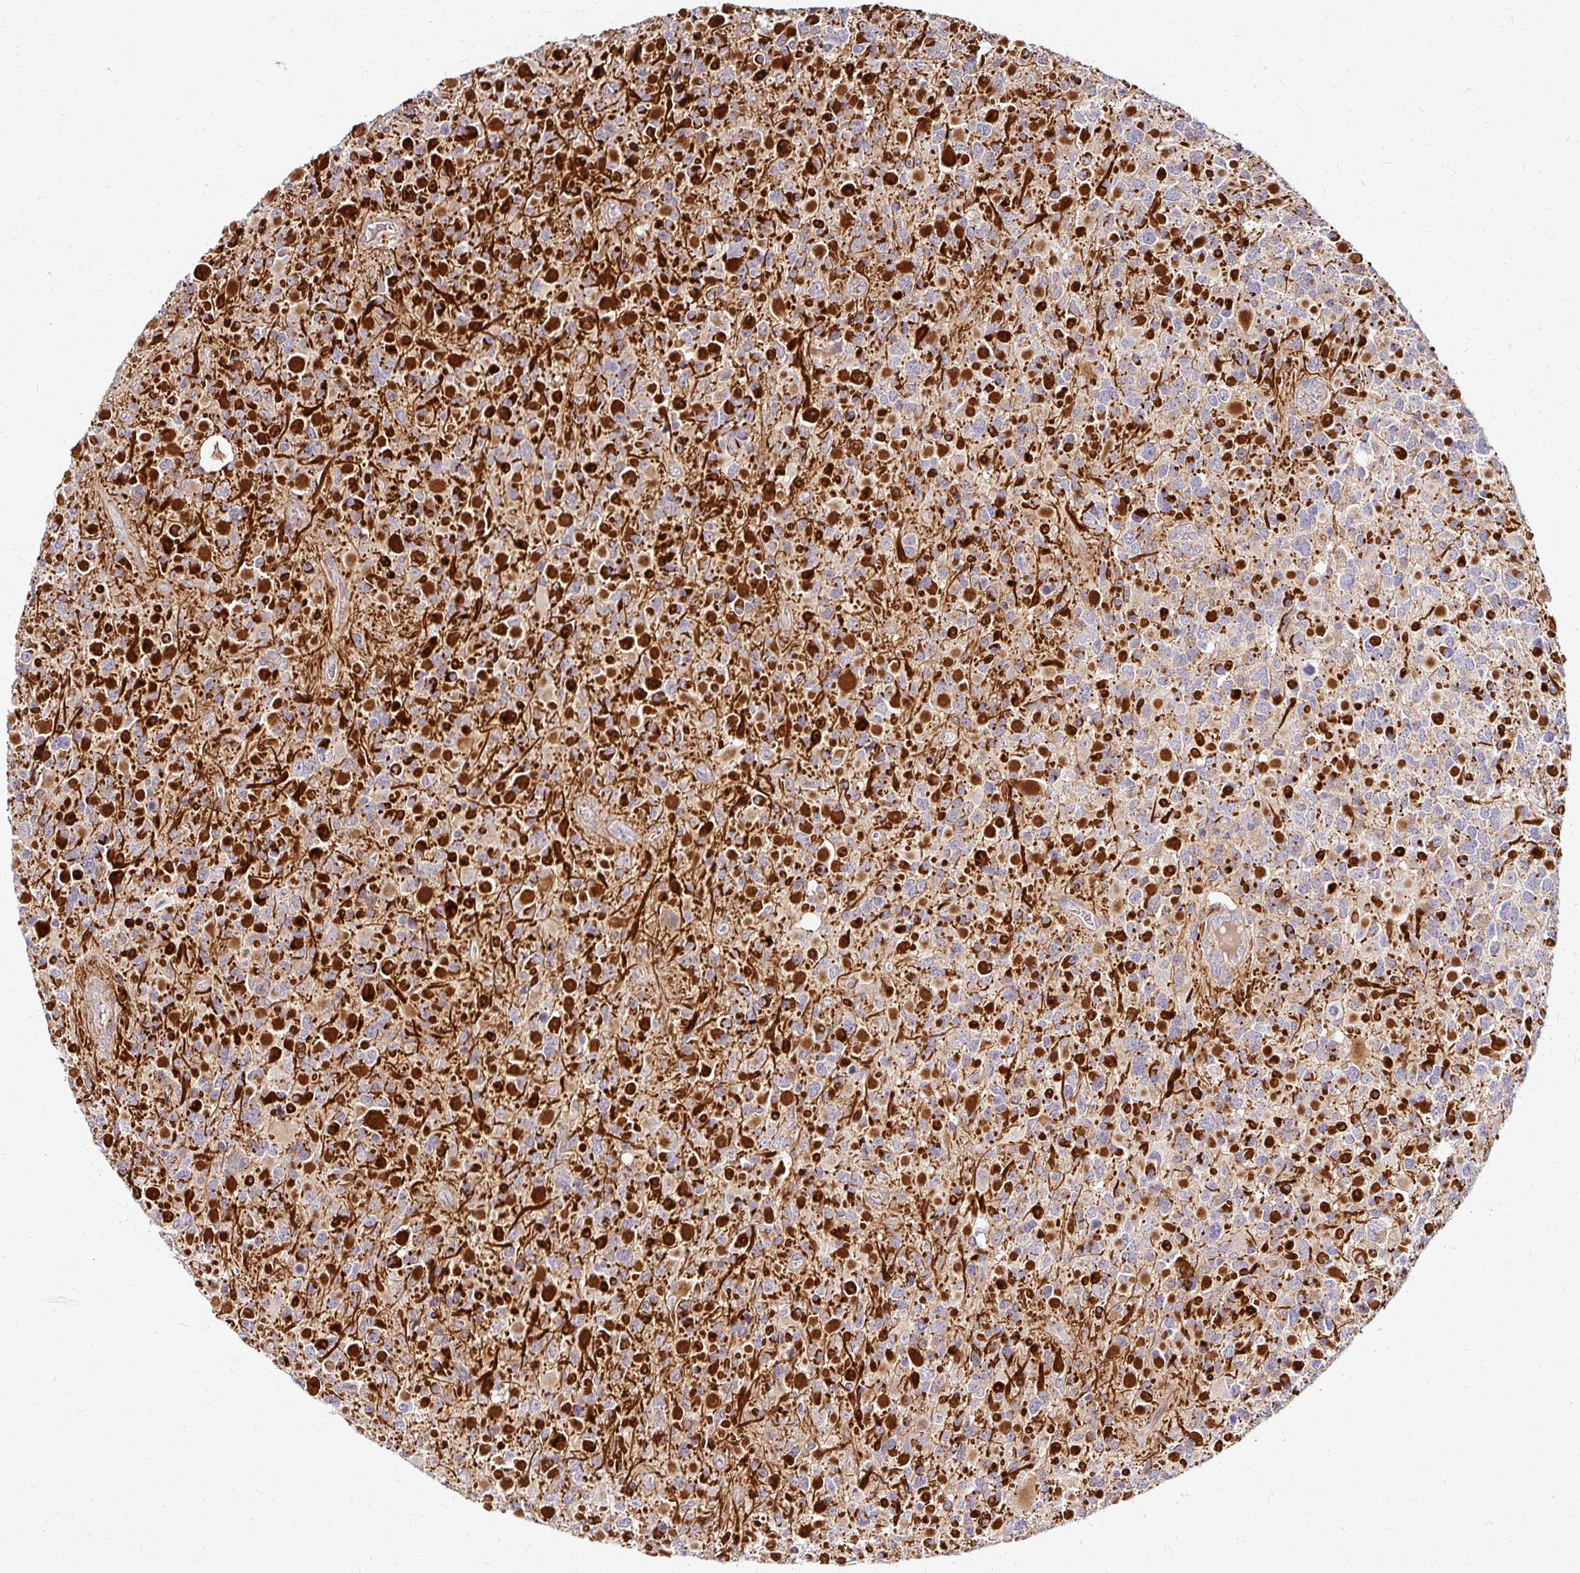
{"staining": {"intensity": "weak", "quantity": "25%-75%", "location": "cytoplasmic/membranous"}, "tissue": "glioma", "cell_type": "Tumor cells", "image_type": "cancer", "snomed": [{"axis": "morphology", "description": "Glioma, malignant, High grade"}, {"axis": "topography", "description": "Brain"}], "caption": "Protein expression analysis of human glioma reveals weak cytoplasmic/membranous expression in approximately 25%-75% of tumor cells.", "gene": "IDUA", "patient": {"sex": "female", "age": 40}}